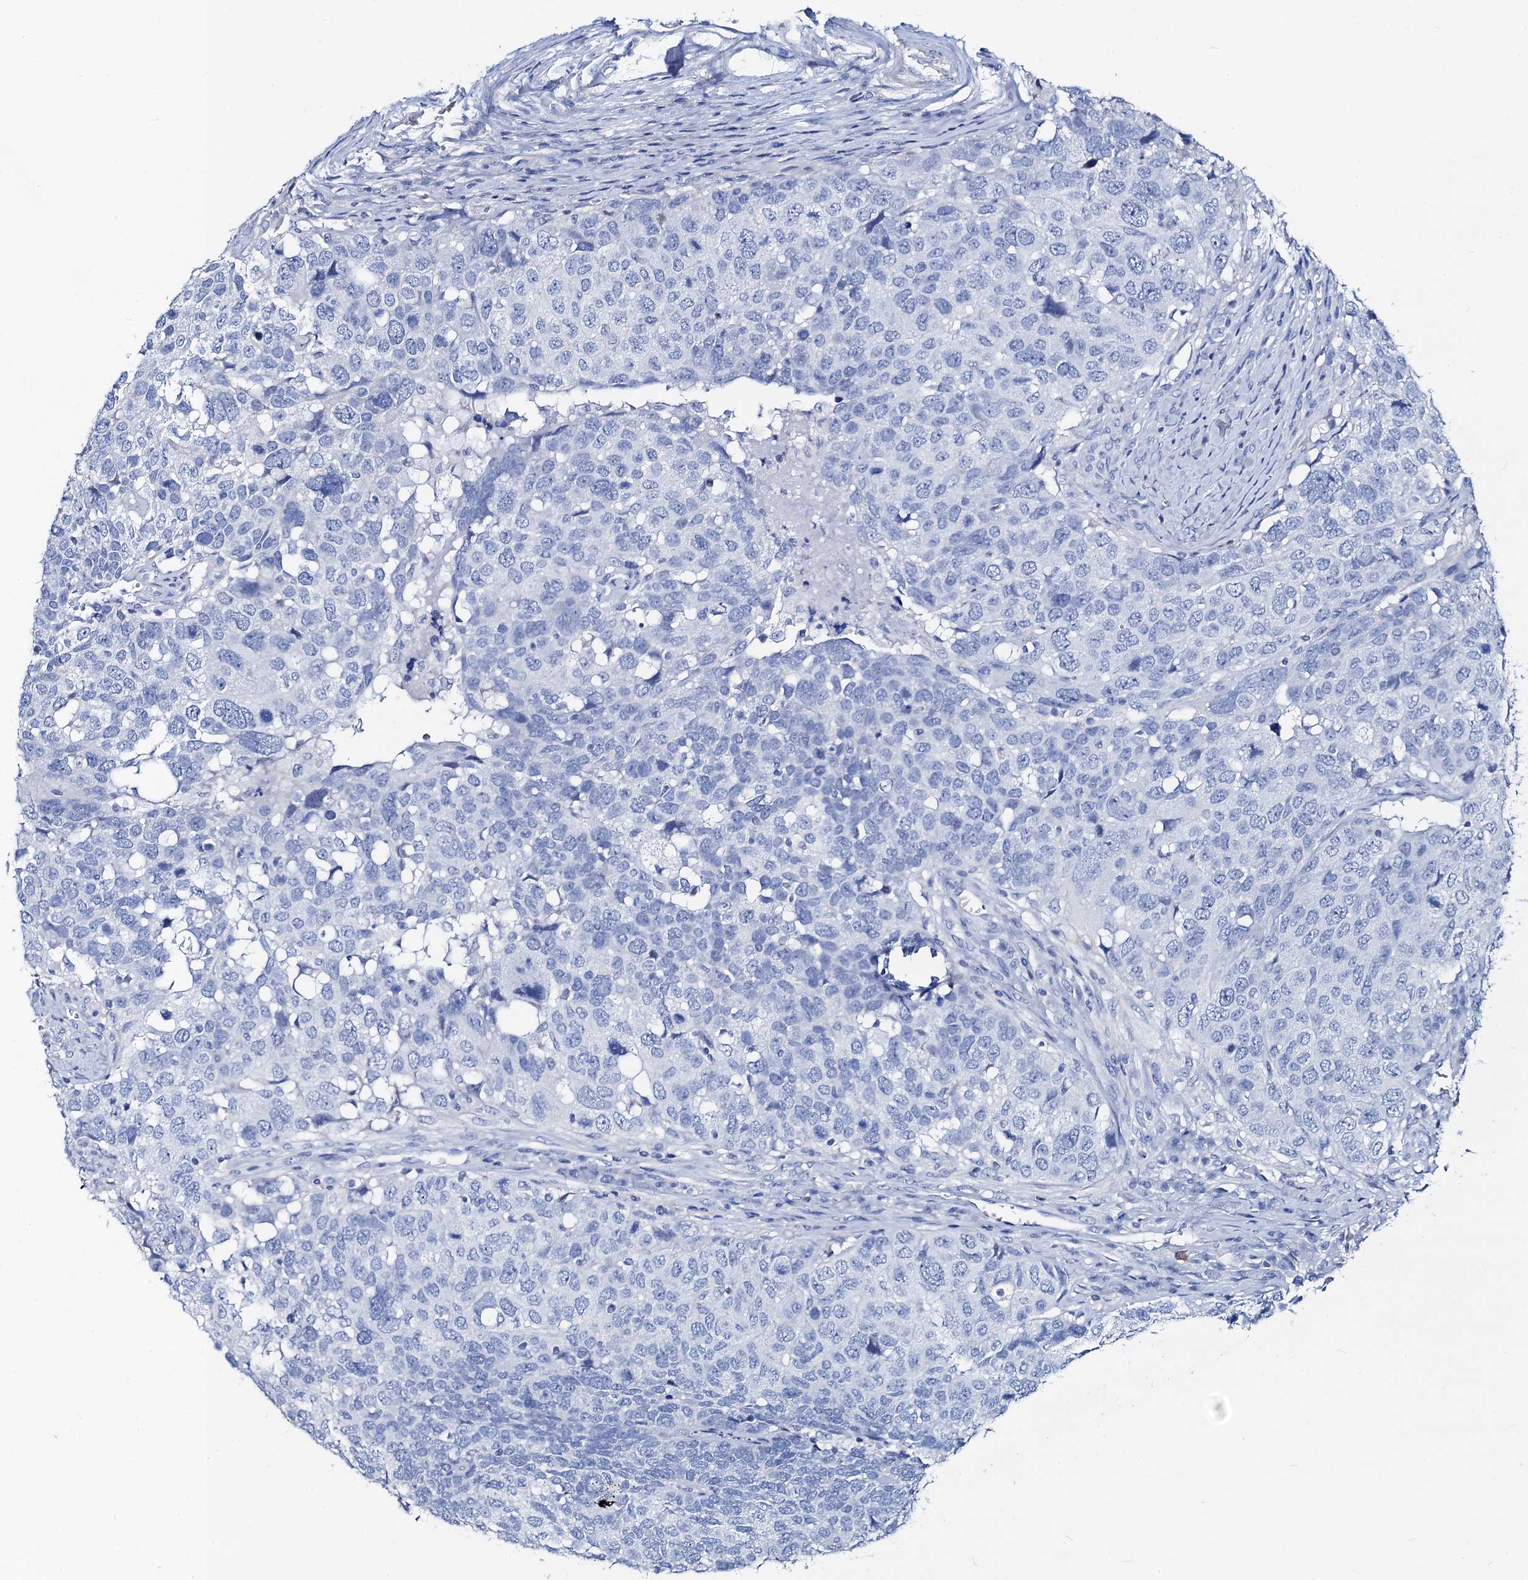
{"staining": {"intensity": "negative", "quantity": "none", "location": "none"}, "tissue": "head and neck cancer", "cell_type": "Tumor cells", "image_type": "cancer", "snomed": [{"axis": "morphology", "description": "Squamous cell carcinoma, NOS"}, {"axis": "topography", "description": "Head-Neck"}], "caption": "Tumor cells are negative for brown protein staining in head and neck cancer (squamous cell carcinoma).", "gene": "RBP3", "patient": {"sex": "male", "age": 66}}